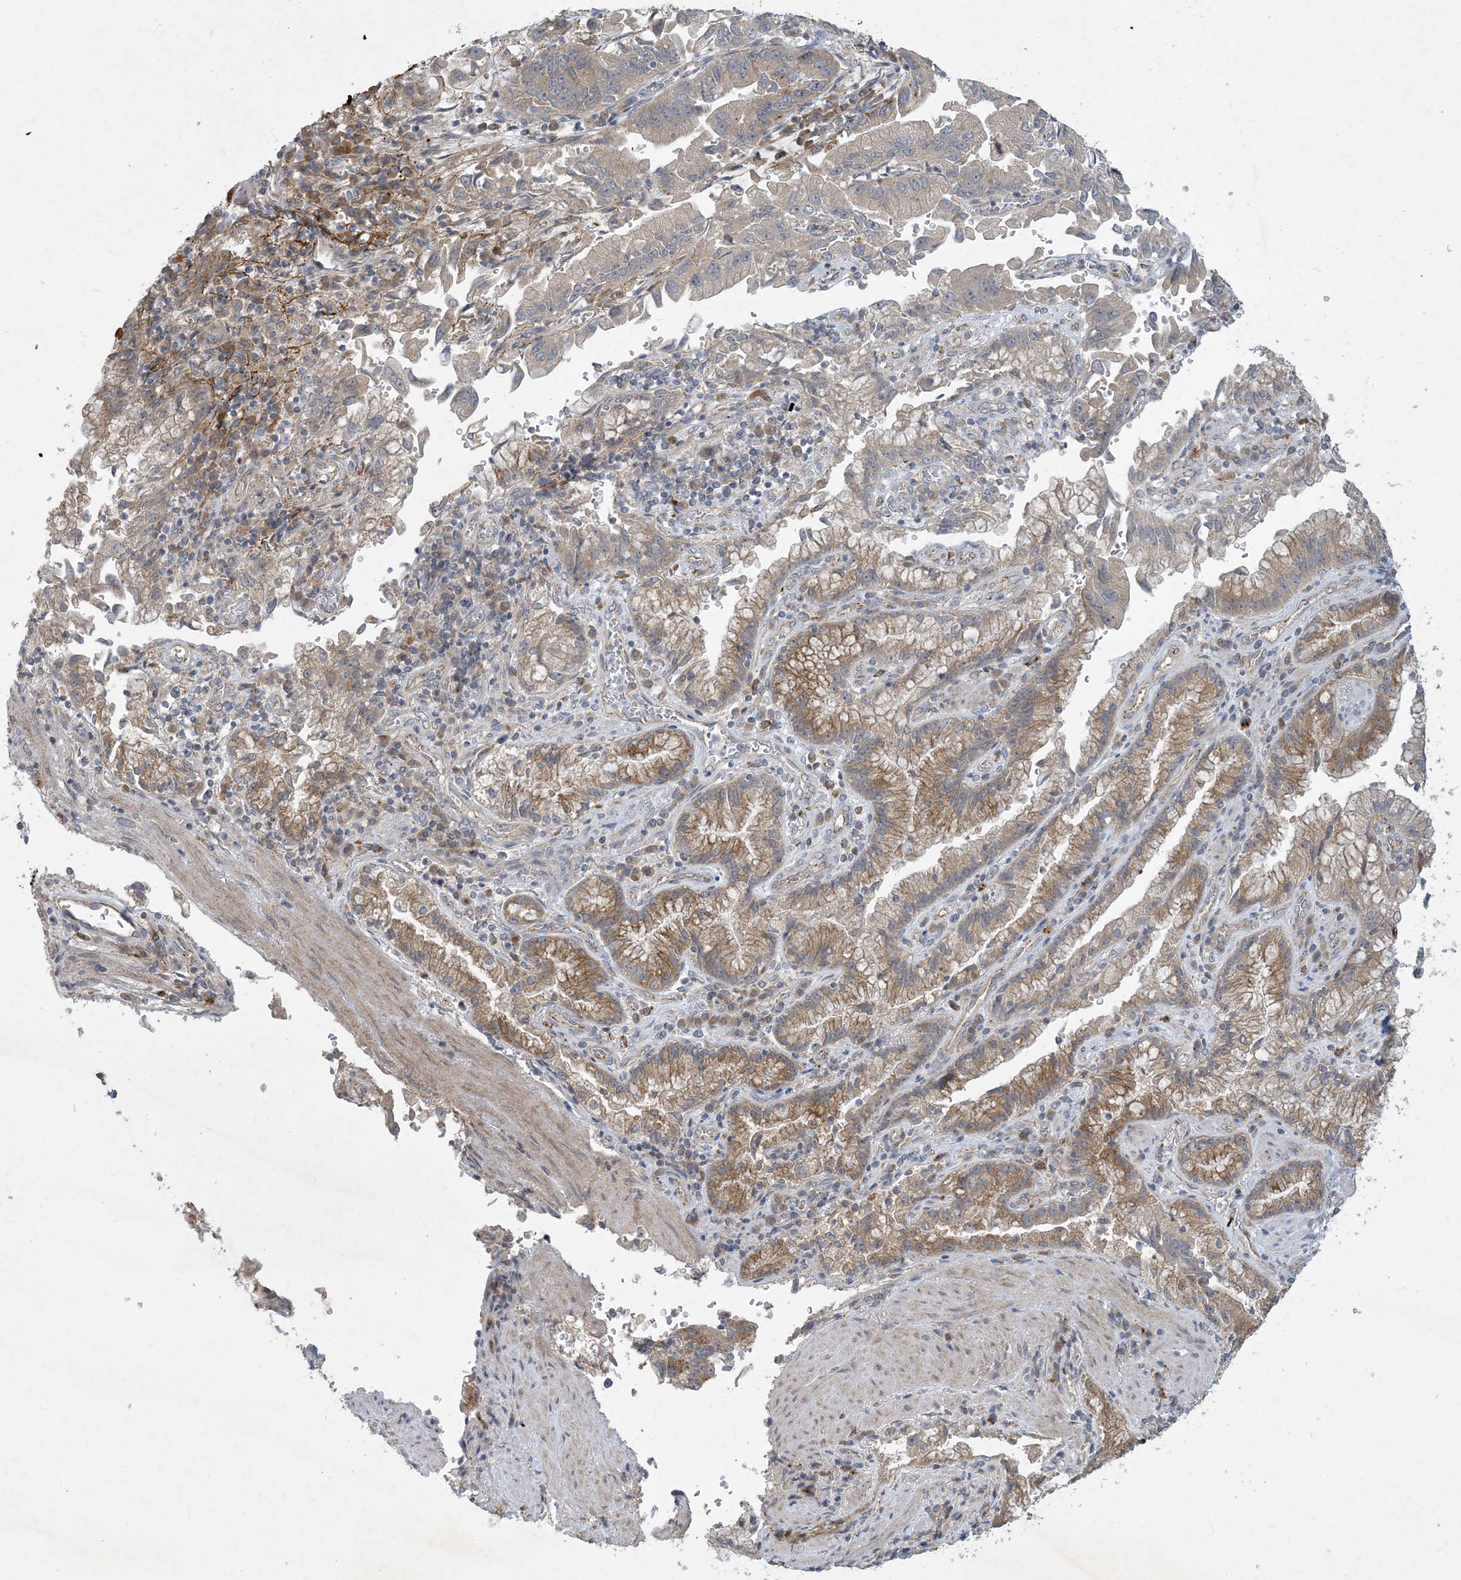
{"staining": {"intensity": "moderate", "quantity": "<25%", "location": "cytoplasmic/membranous"}, "tissue": "stomach cancer", "cell_type": "Tumor cells", "image_type": "cancer", "snomed": [{"axis": "morphology", "description": "Adenocarcinoma, NOS"}, {"axis": "topography", "description": "Stomach"}], "caption": "Brown immunohistochemical staining in stomach cancer (adenocarcinoma) shows moderate cytoplasmic/membranous positivity in about <25% of tumor cells.", "gene": "MRPS18A", "patient": {"sex": "male", "age": 62}}